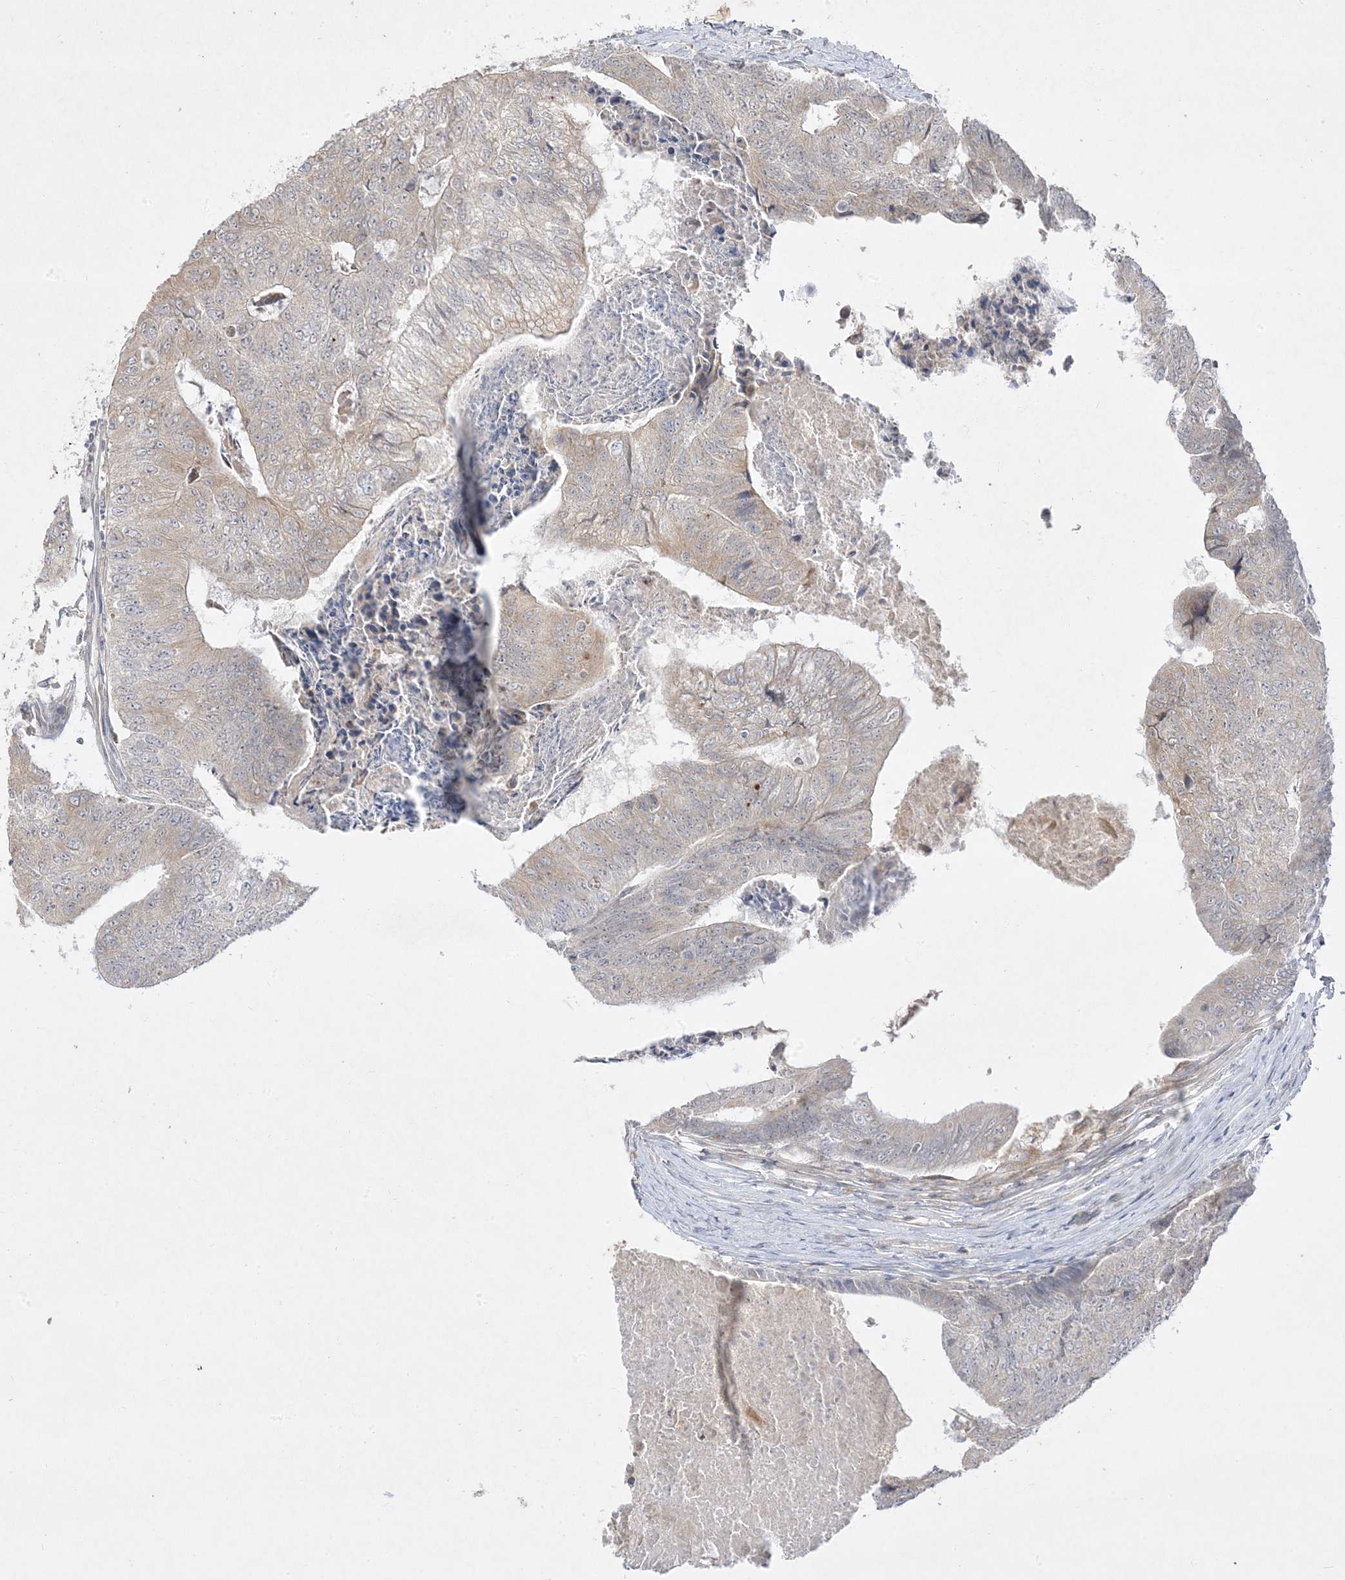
{"staining": {"intensity": "weak", "quantity": "<25%", "location": "cytoplasmic/membranous"}, "tissue": "colorectal cancer", "cell_type": "Tumor cells", "image_type": "cancer", "snomed": [{"axis": "morphology", "description": "Adenocarcinoma, NOS"}, {"axis": "topography", "description": "Colon"}], "caption": "Image shows no significant protein positivity in tumor cells of colorectal cancer.", "gene": "C2CD2", "patient": {"sex": "female", "age": 67}}